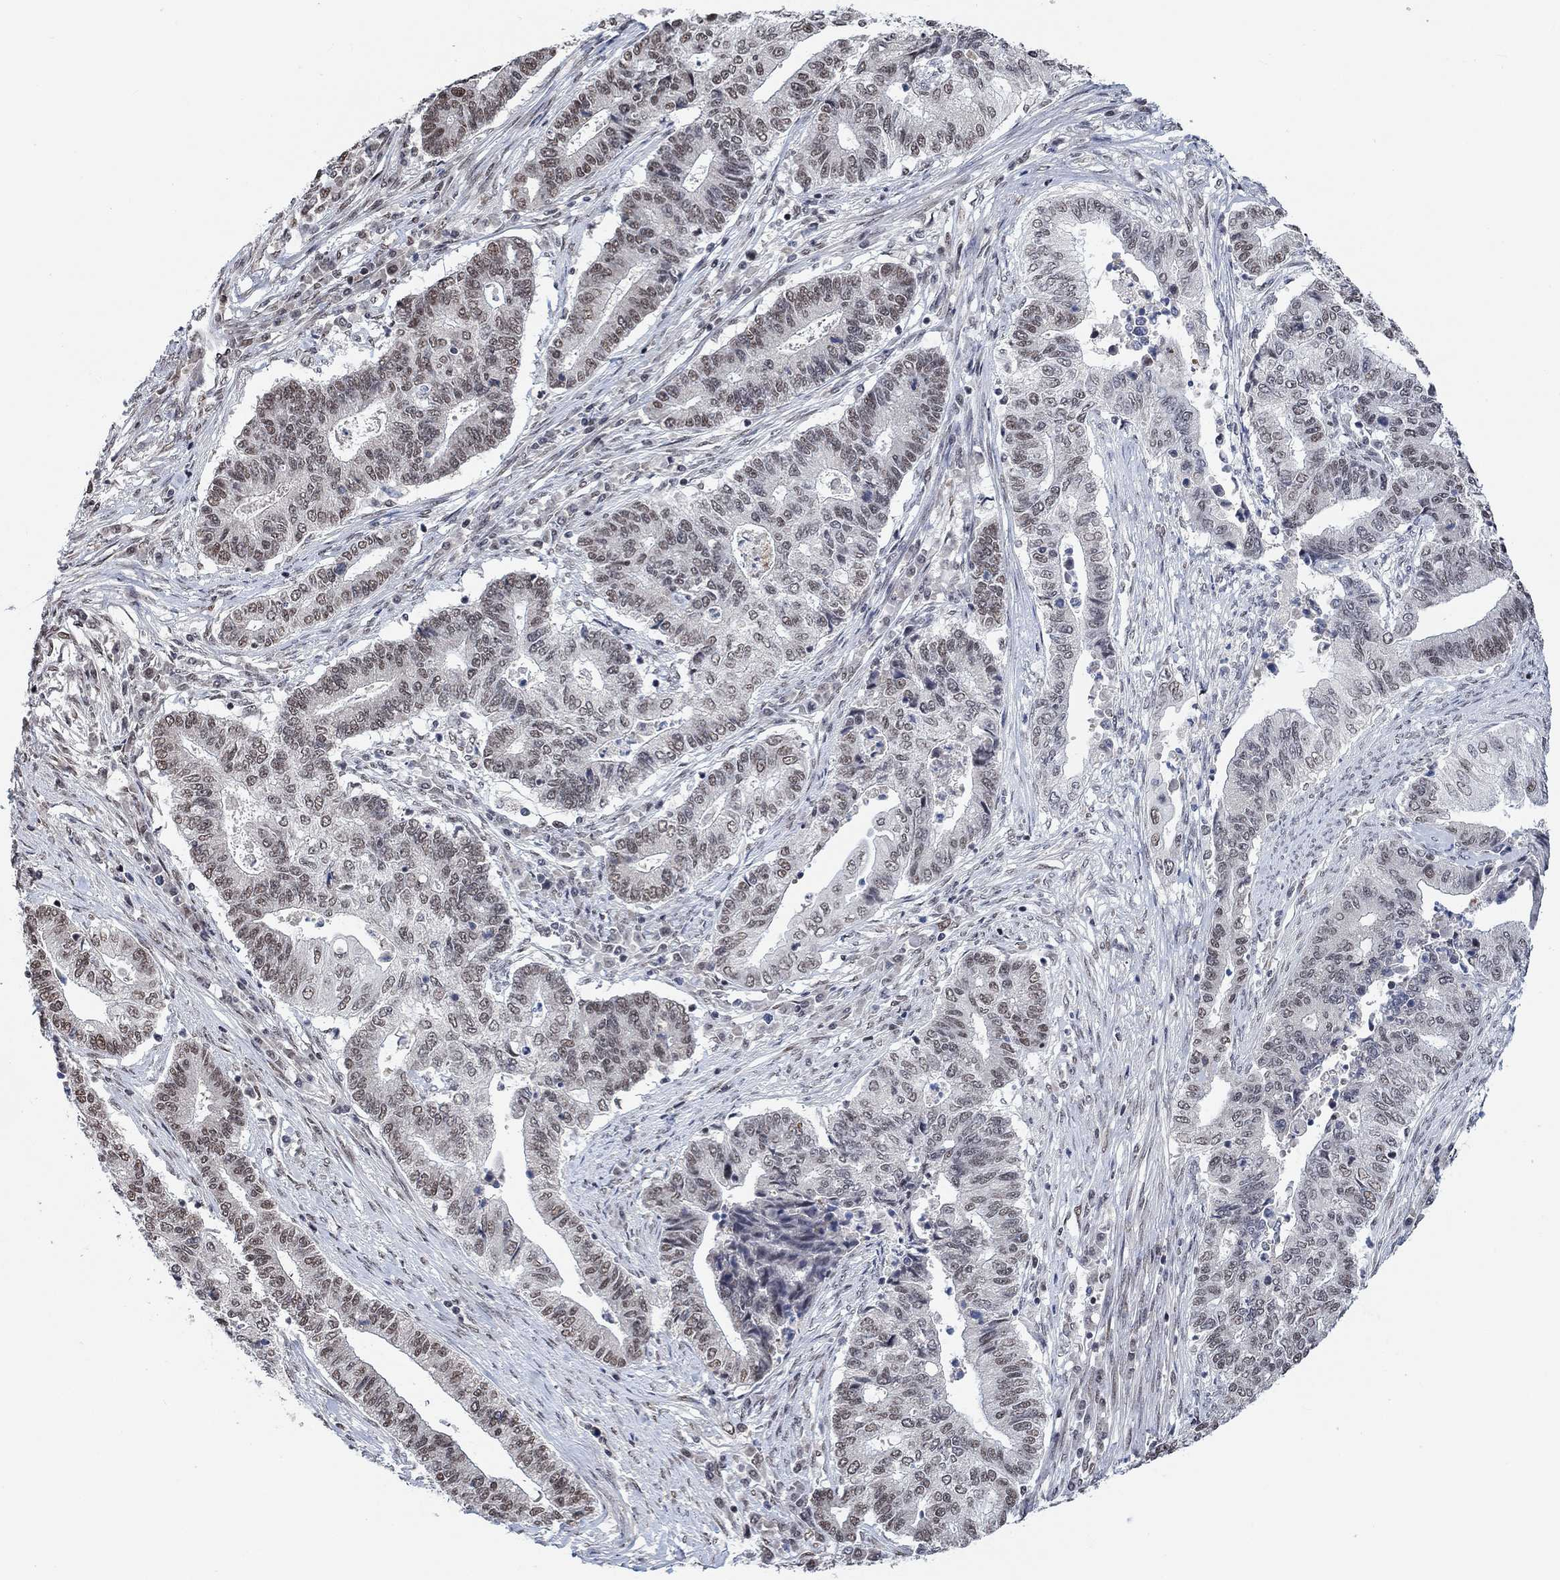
{"staining": {"intensity": "moderate", "quantity": "<25%", "location": "nuclear"}, "tissue": "endometrial cancer", "cell_type": "Tumor cells", "image_type": "cancer", "snomed": [{"axis": "morphology", "description": "Adenocarcinoma, NOS"}, {"axis": "topography", "description": "Uterus"}, {"axis": "topography", "description": "Endometrium"}], "caption": "Protein analysis of endometrial cancer tissue displays moderate nuclear staining in about <25% of tumor cells. The protein is shown in brown color, while the nuclei are stained blue.", "gene": "USP39", "patient": {"sex": "female", "age": 54}}